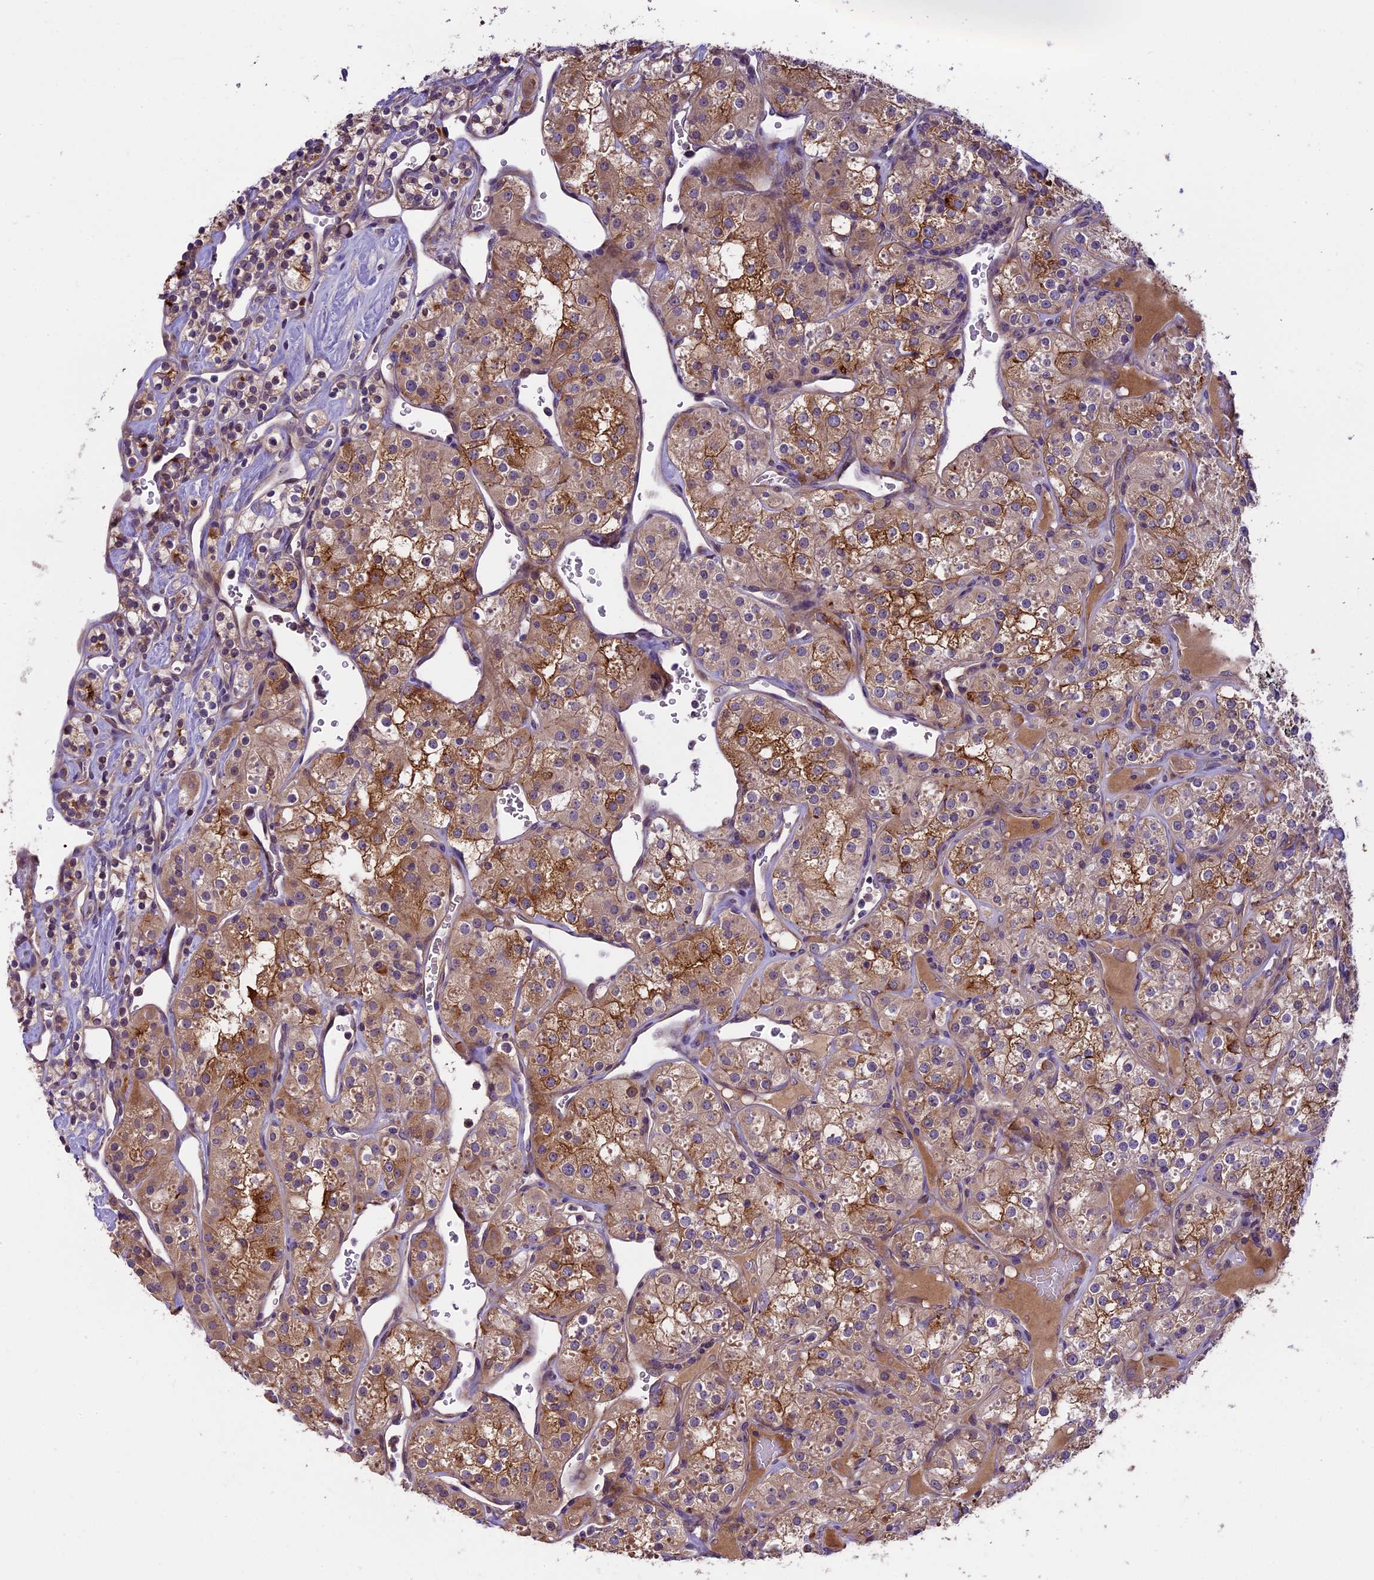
{"staining": {"intensity": "moderate", "quantity": ">75%", "location": "cytoplasmic/membranous"}, "tissue": "renal cancer", "cell_type": "Tumor cells", "image_type": "cancer", "snomed": [{"axis": "morphology", "description": "Adenocarcinoma, NOS"}, {"axis": "topography", "description": "Kidney"}], "caption": "Protein staining by immunohistochemistry (IHC) reveals moderate cytoplasmic/membranous positivity in about >75% of tumor cells in renal adenocarcinoma. Using DAB (brown) and hematoxylin (blue) stains, captured at high magnification using brightfield microscopy.", "gene": "ABCC10", "patient": {"sex": "male", "age": 77}}